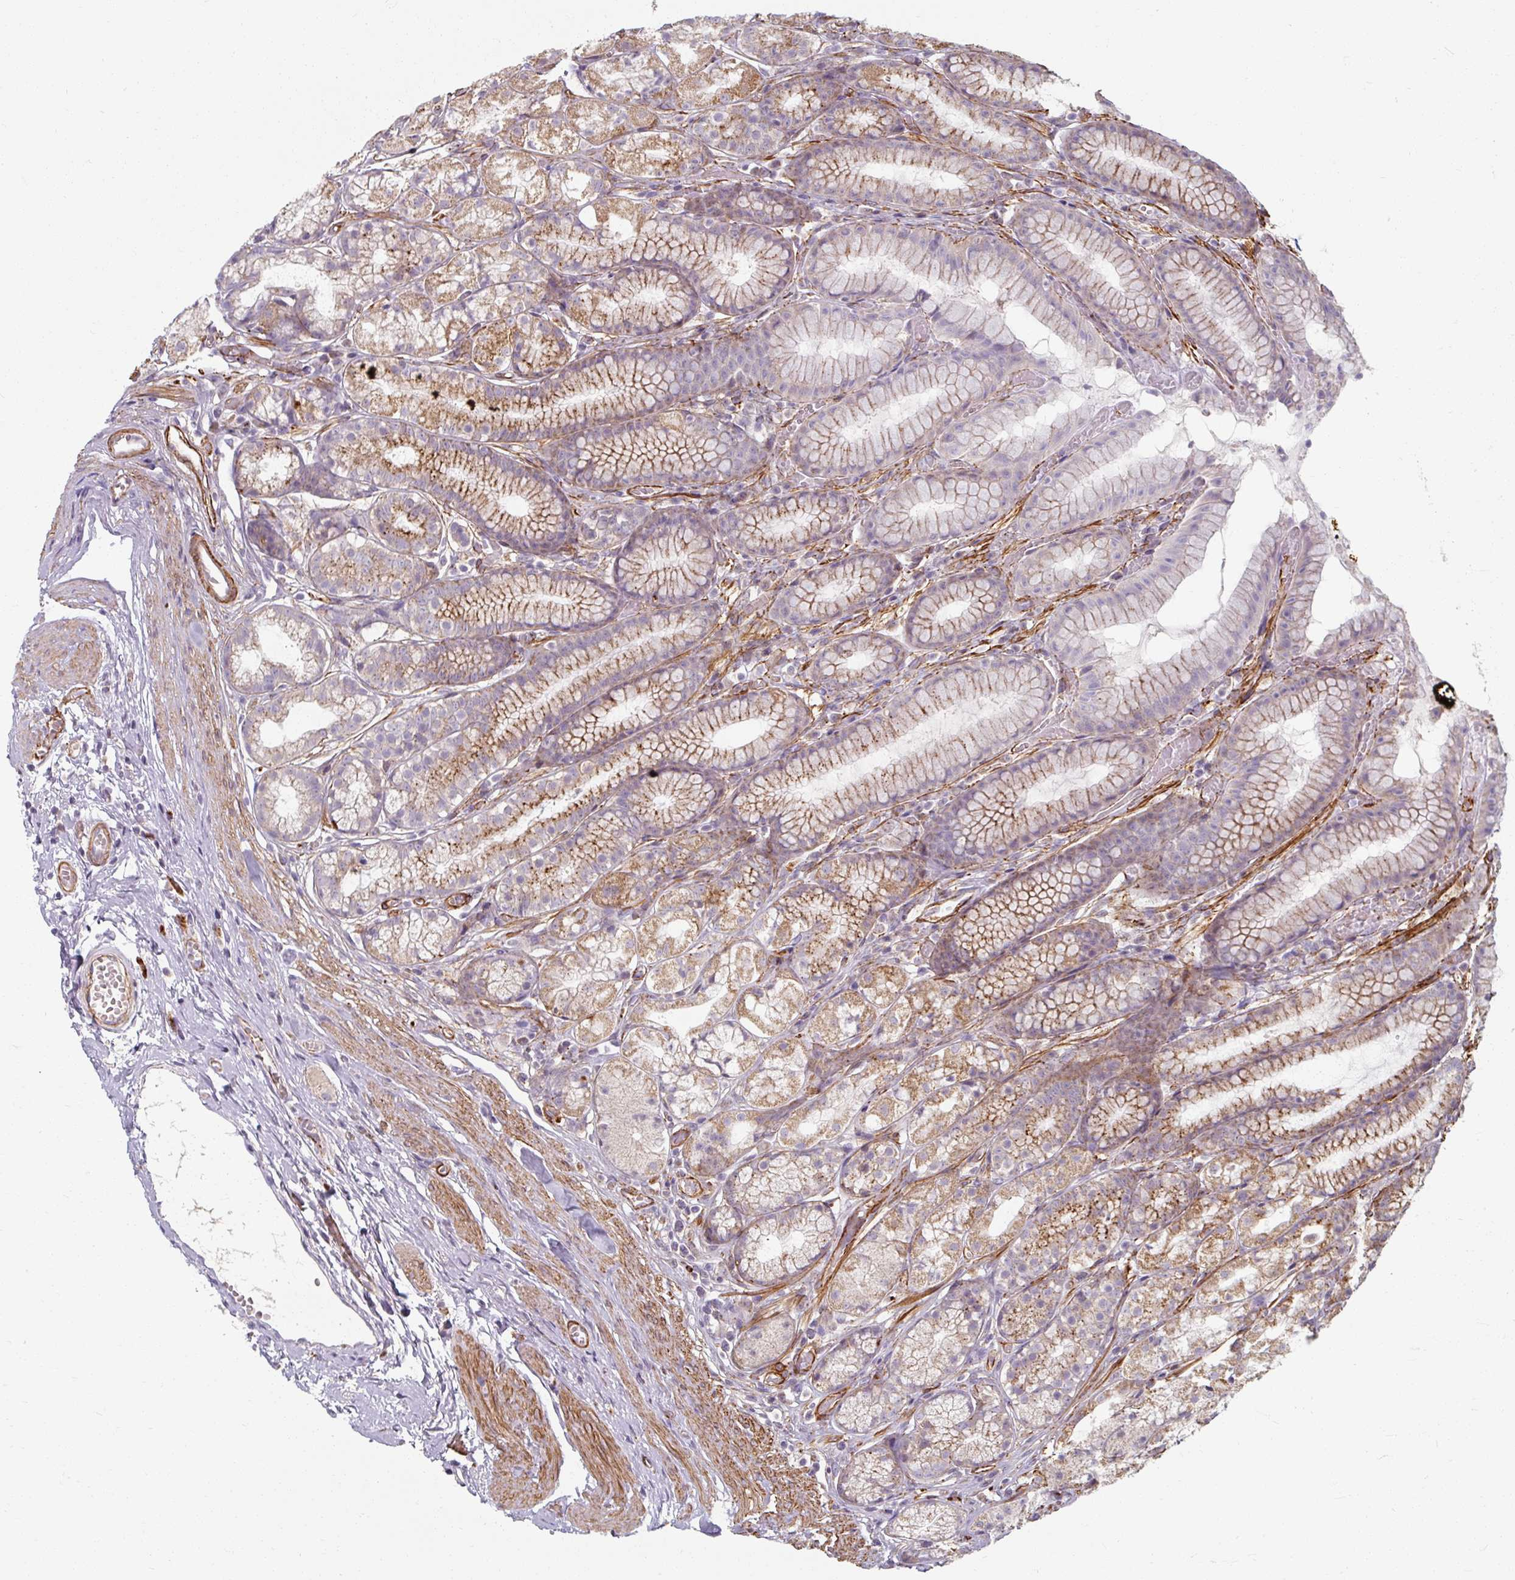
{"staining": {"intensity": "moderate", "quantity": "25%-75%", "location": "cytoplasmic/membranous"}, "tissue": "stomach", "cell_type": "Glandular cells", "image_type": "normal", "snomed": [{"axis": "morphology", "description": "Normal tissue, NOS"}, {"axis": "topography", "description": "Smooth muscle"}, {"axis": "topography", "description": "Stomach"}], "caption": "Stomach stained with immunohistochemistry (IHC) reveals moderate cytoplasmic/membranous expression in about 25%-75% of glandular cells. Using DAB (3,3'-diaminobenzidine) (brown) and hematoxylin (blue) stains, captured at high magnification using brightfield microscopy.", "gene": "MRPS5", "patient": {"sex": "male", "age": 70}}